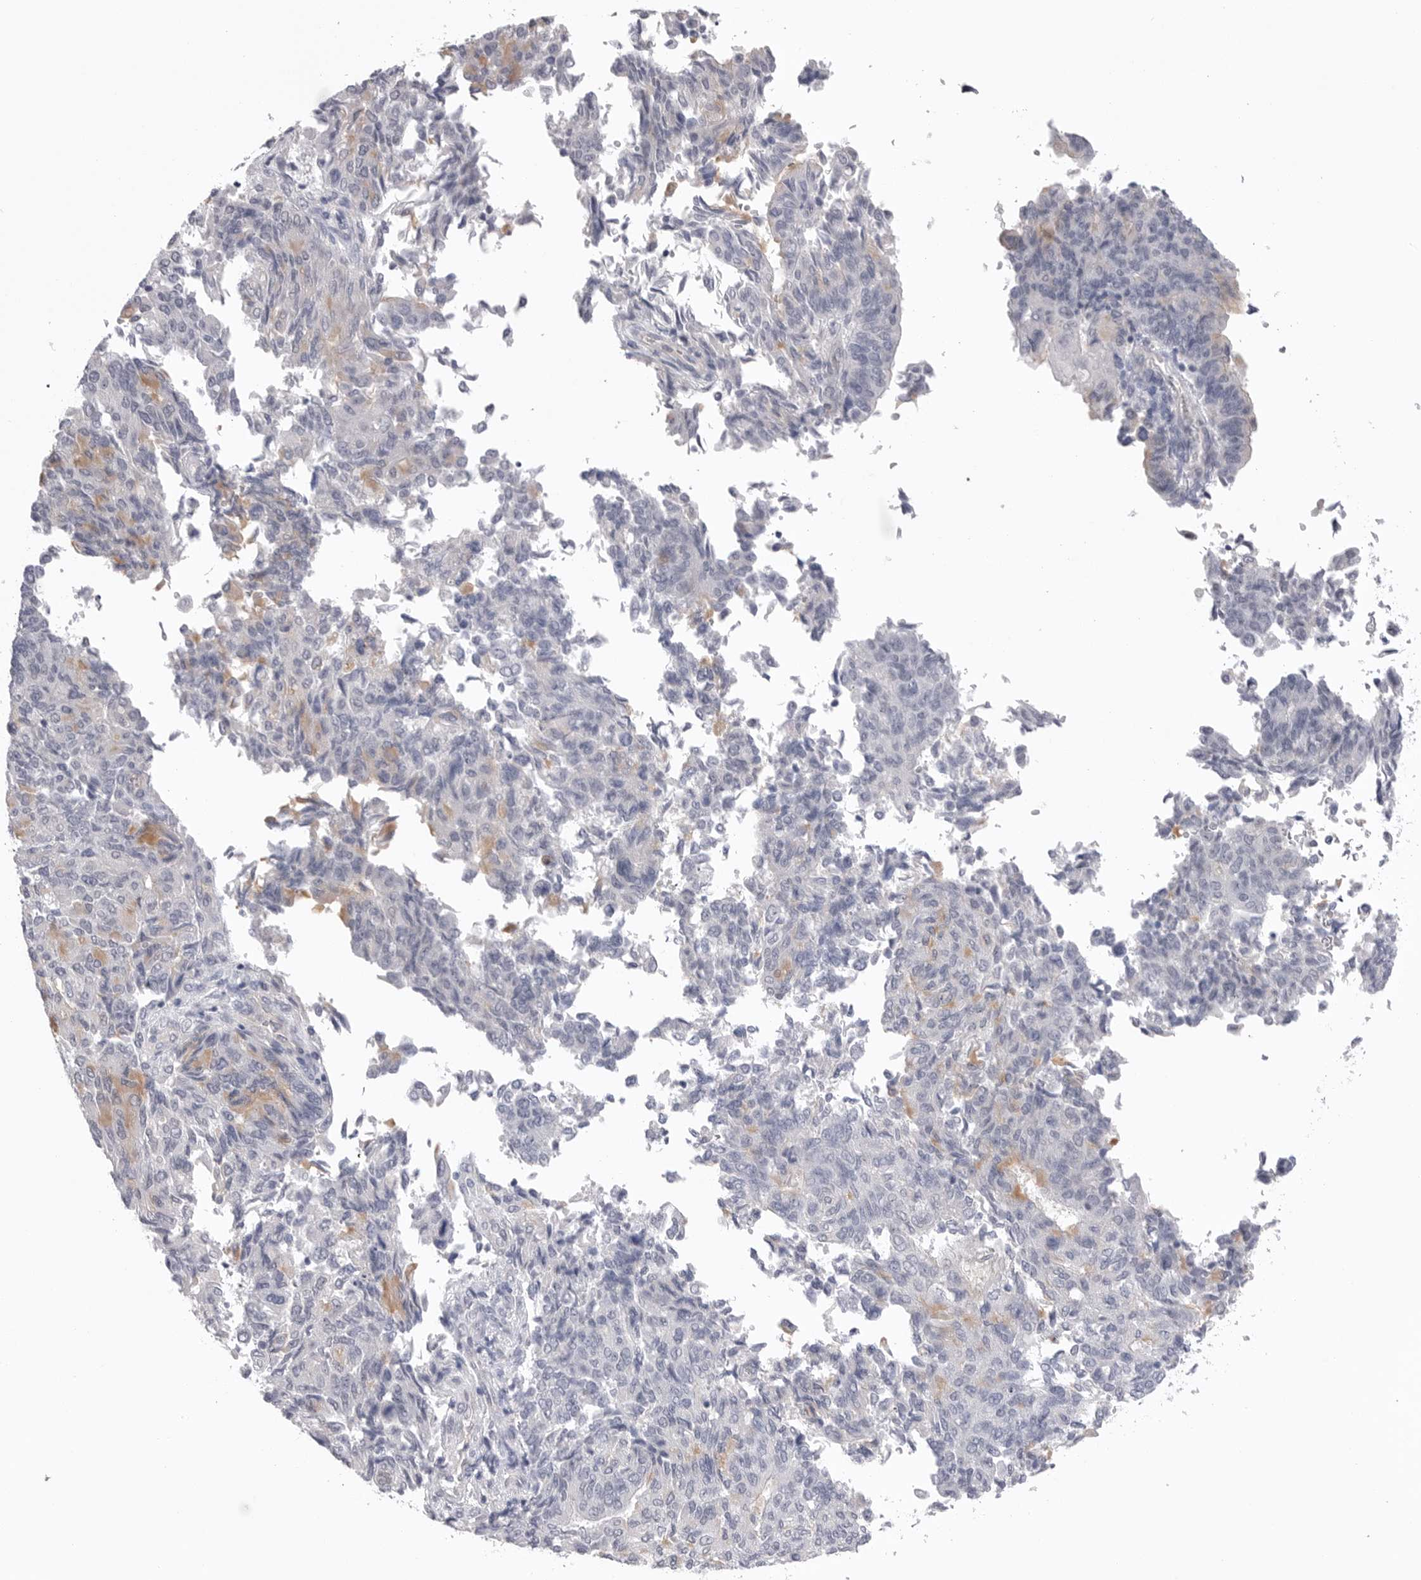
{"staining": {"intensity": "negative", "quantity": "none", "location": "none"}, "tissue": "endometrial cancer", "cell_type": "Tumor cells", "image_type": "cancer", "snomed": [{"axis": "morphology", "description": "Adenocarcinoma, NOS"}, {"axis": "topography", "description": "Endometrium"}], "caption": "High magnification brightfield microscopy of endometrial adenocarcinoma stained with DAB (3,3'-diaminobenzidine) (brown) and counterstained with hematoxylin (blue): tumor cells show no significant staining.", "gene": "DLGAP3", "patient": {"sex": "female", "age": 80}}